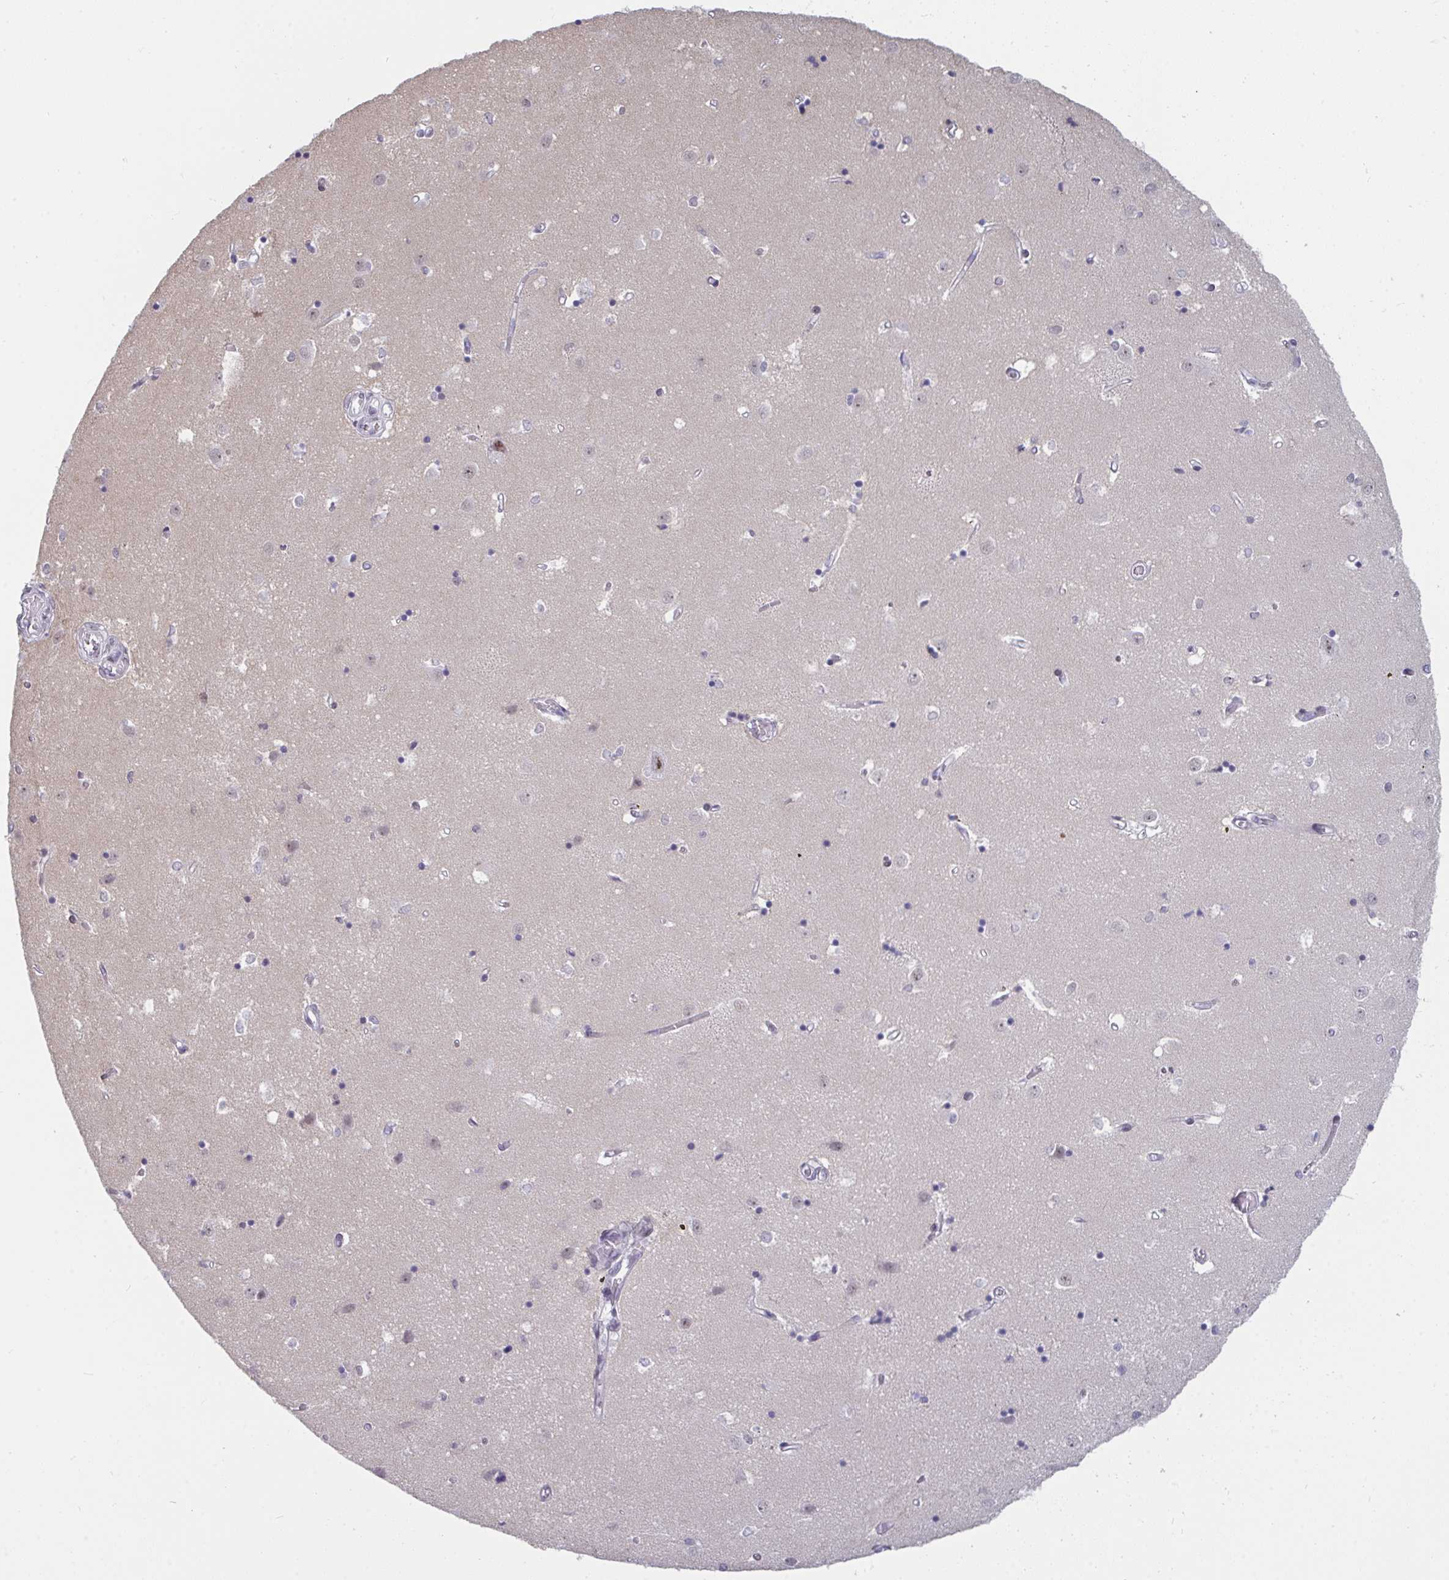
{"staining": {"intensity": "negative", "quantity": "none", "location": "none"}, "tissue": "caudate", "cell_type": "Glial cells", "image_type": "normal", "snomed": [{"axis": "morphology", "description": "Normal tissue, NOS"}, {"axis": "topography", "description": "Lateral ventricle wall"}], "caption": "There is no significant expression in glial cells of caudate. (Stains: DAB immunohistochemistry with hematoxylin counter stain, Microscopy: brightfield microscopy at high magnification).", "gene": "PRR14", "patient": {"sex": "male", "age": 54}}